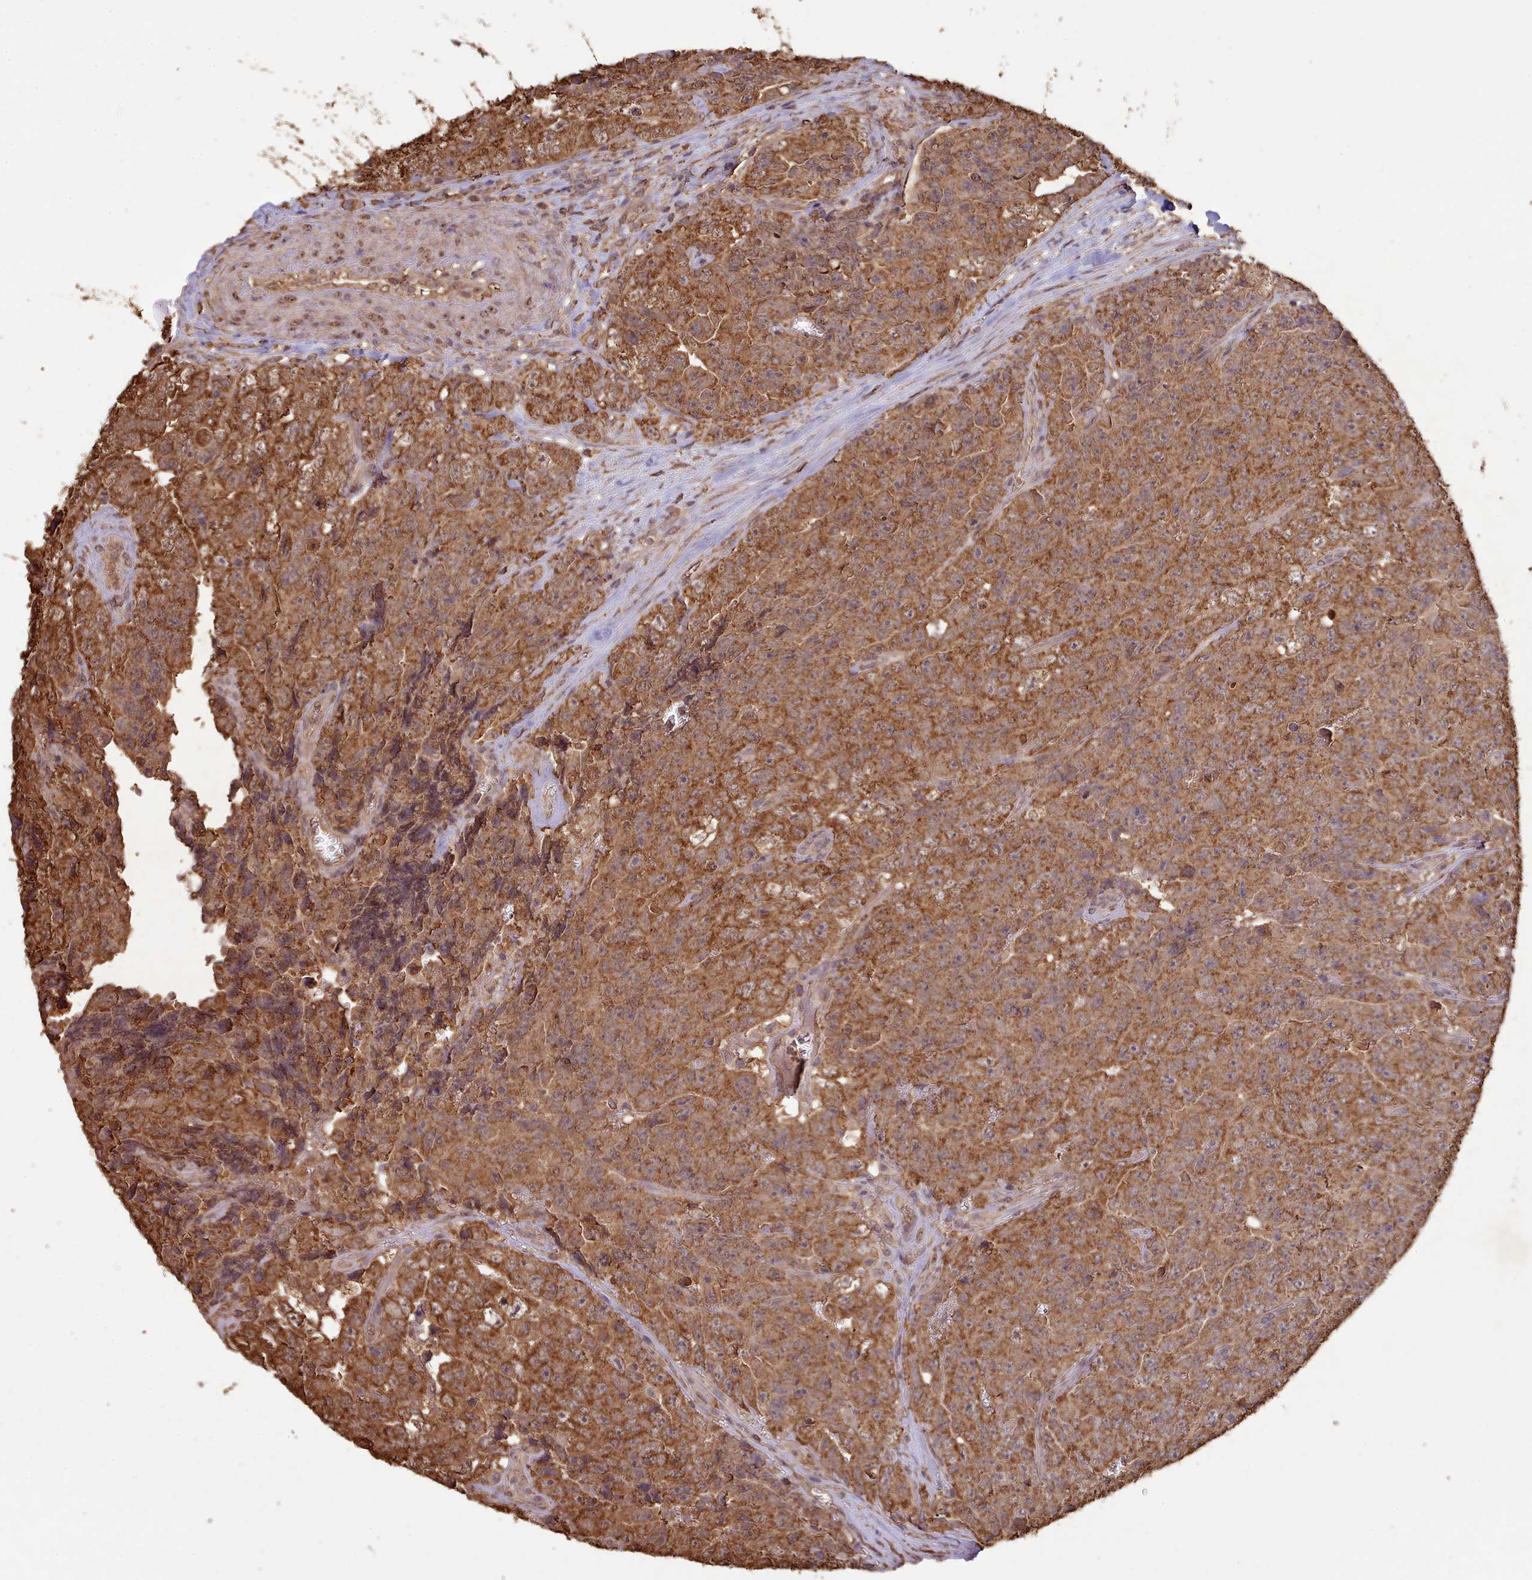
{"staining": {"intensity": "strong", "quantity": ">75%", "location": "cytoplasmic/membranous"}, "tissue": "testis cancer", "cell_type": "Tumor cells", "image_type": "cancer", "snomed": [{"axis": "morphology", "description": "Seminoma, NOS"}, {"axis": "morphology", "description": "Teratoma, malignant, NOS"}, {"axis": "topography", "description": "Testis"}], "caption": "Protein staining of seminoma (testis) tissue shows strong cytoplasmic/membranous expression in about >75% of tumor cells.", "gene": "METRN", "patient": {"sex": "male", "age": 34}}